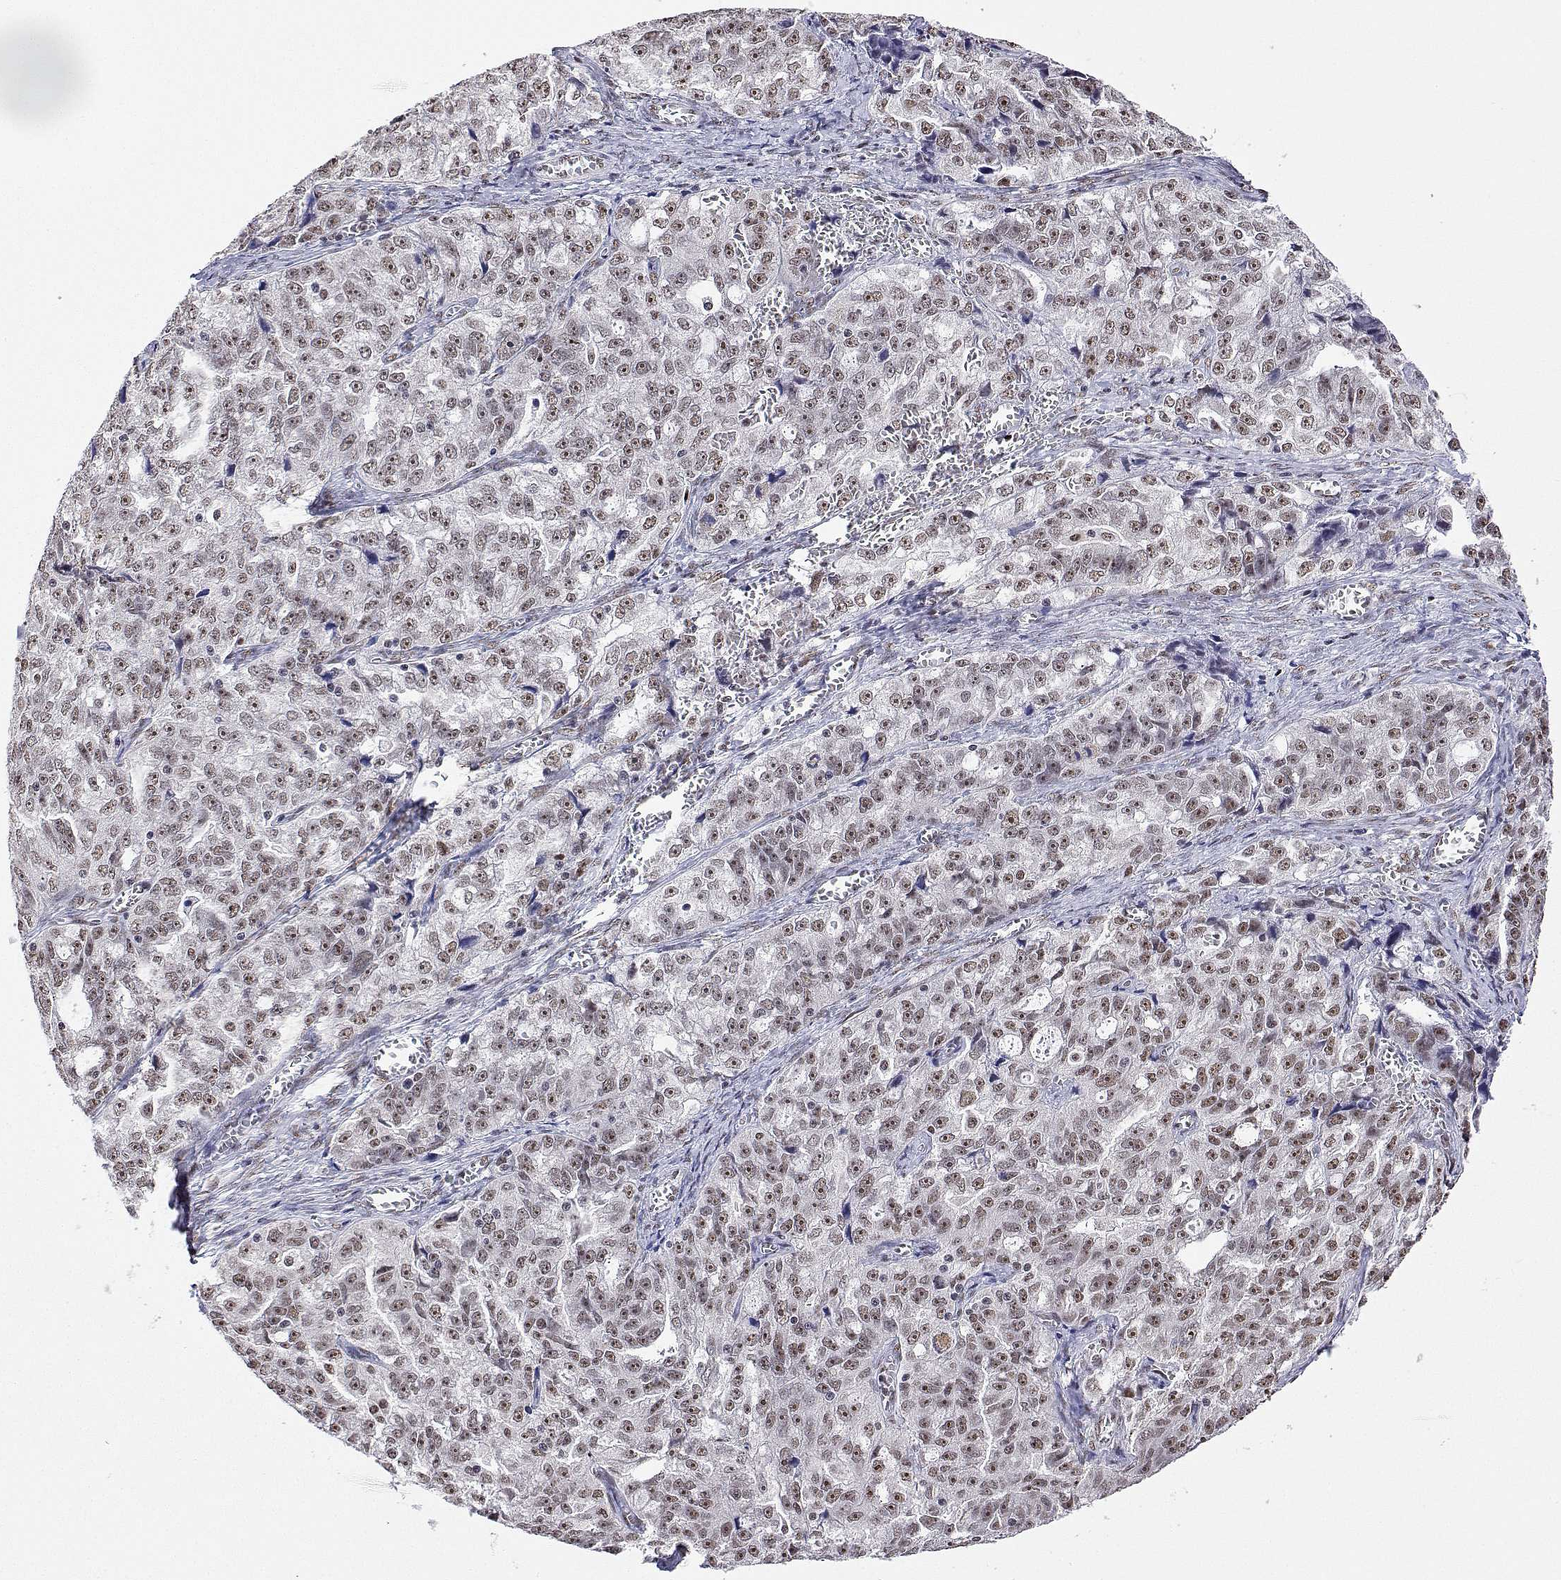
{"staining": {"intensity": "moderate", "quantity": ">75%", "location": "nuclear"}, "tissue": "ovarian cancer", "cell_type": "Tumor cells", "image_type": "cancer", "snomed": [{"axis": "morphology", "description": "Cystadenocarcinoma, serous, NOS"}, {"axis": "topography", "description": "Ovary"}], "caption": "Immunohistochemical staining of ovarian serous cystadenocarcinoma displays moderate nuclear protein positivity in about >75% of tumor cells. (Brightfield microscopy of DAB IHC at high magnification).", "gene": "ADAR", "patient": {"sex": "female", "age": 51}}